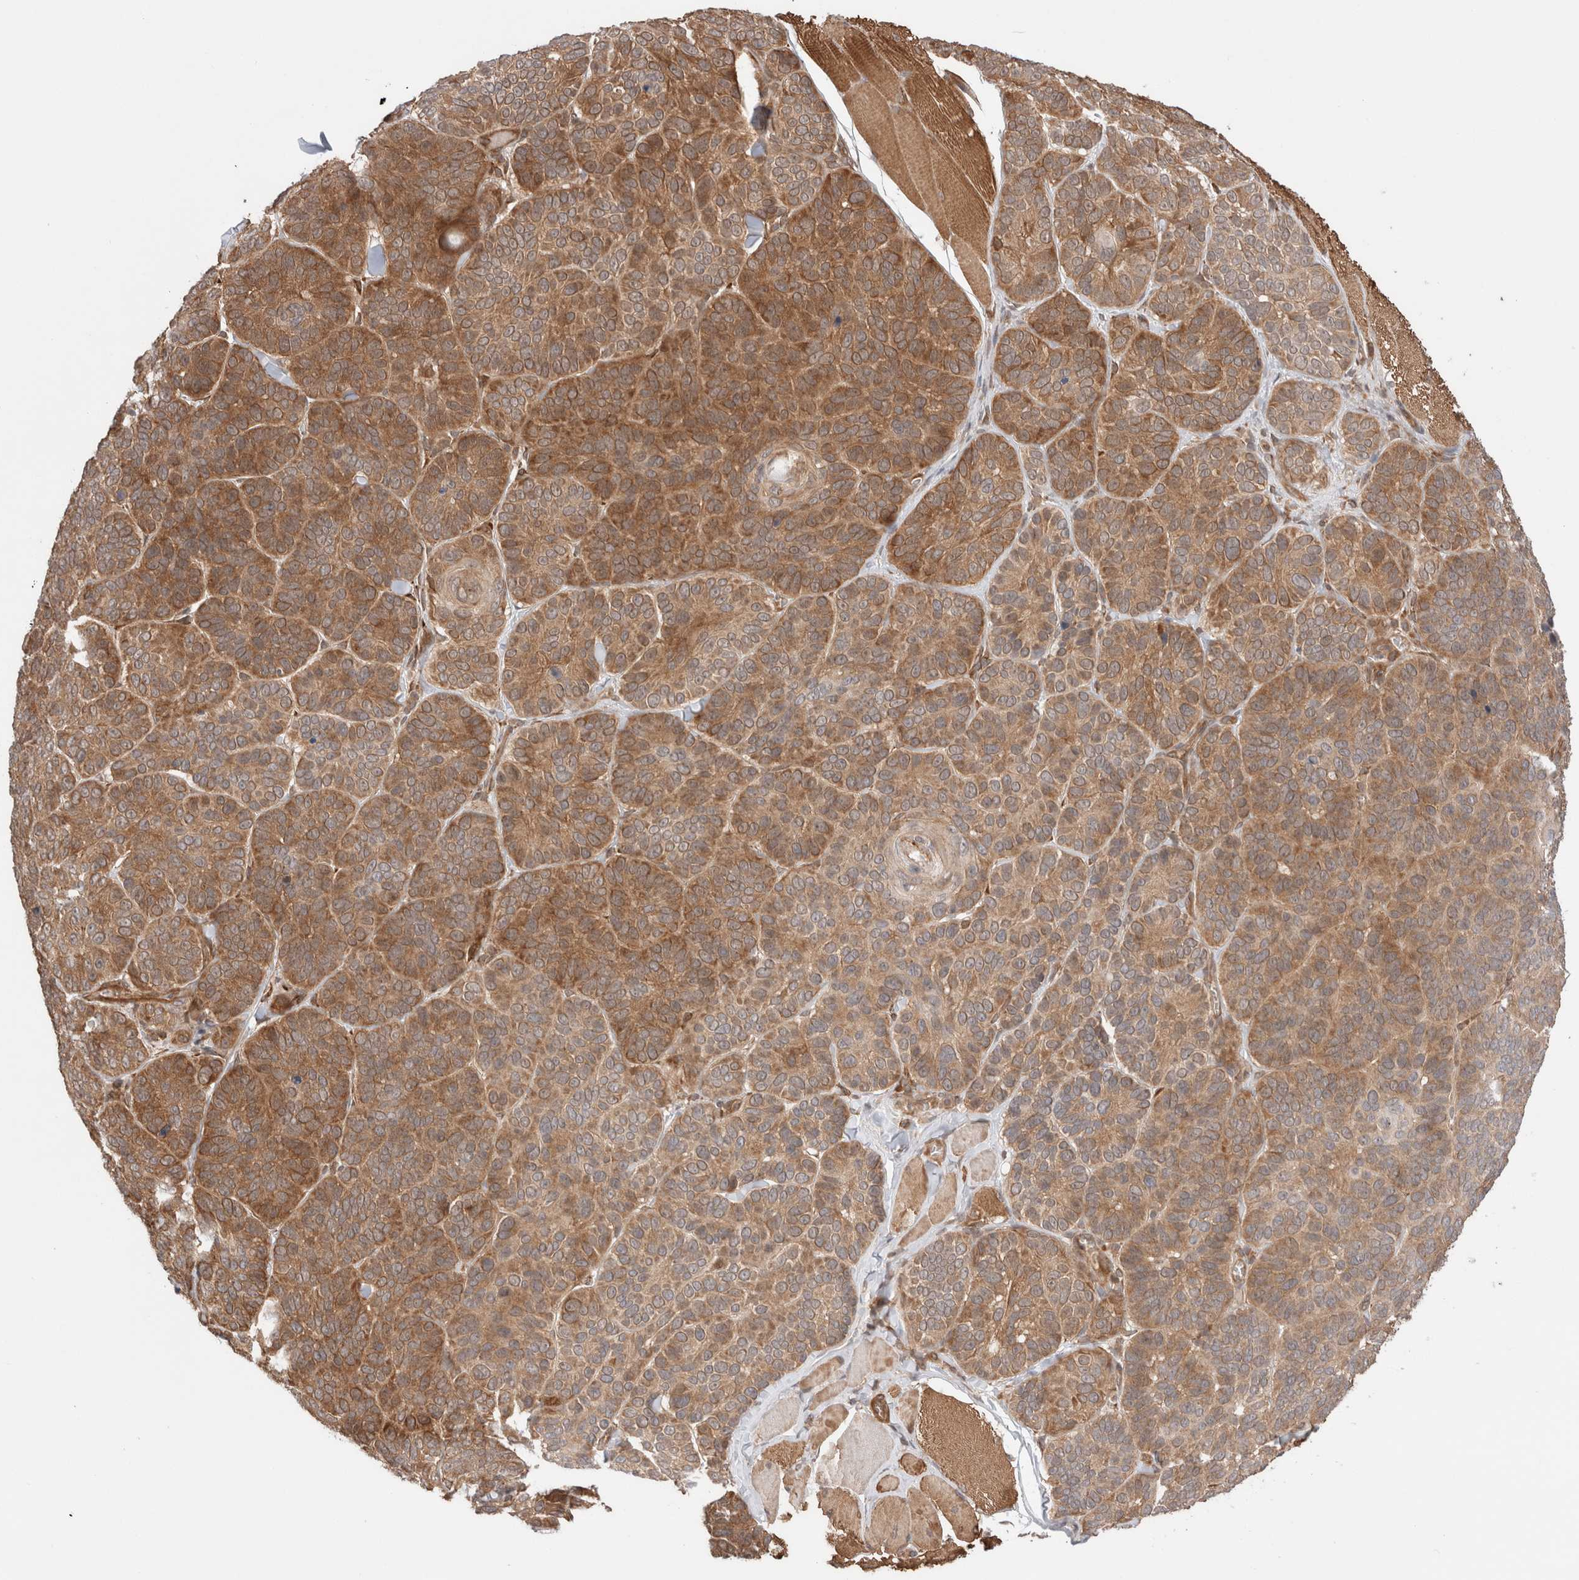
{"staining": {"intensity": "moderate", "quantity": ">75%", "location": "cytoplasmic/membranous"}, "tissue": "skin cancer", "cell_type": "Tumor cells", "image_type": "cancer", "snomed": [{"axis": "morphology", "description": "Basal cell carcinoma"}, {"axis": "topography", "description": "Skin"}], "caption": "A medium amount of moderate cytoplasmic/membranous staining is appreciated in about >75% of tumor cells in skin cancer (basal cell carcinoma) tissue. Ihc stains the protein of interest in brown and the nuclei are stained blue.", "gene": "ZNF649", "patient": {"sex": "male", "age": 62}}